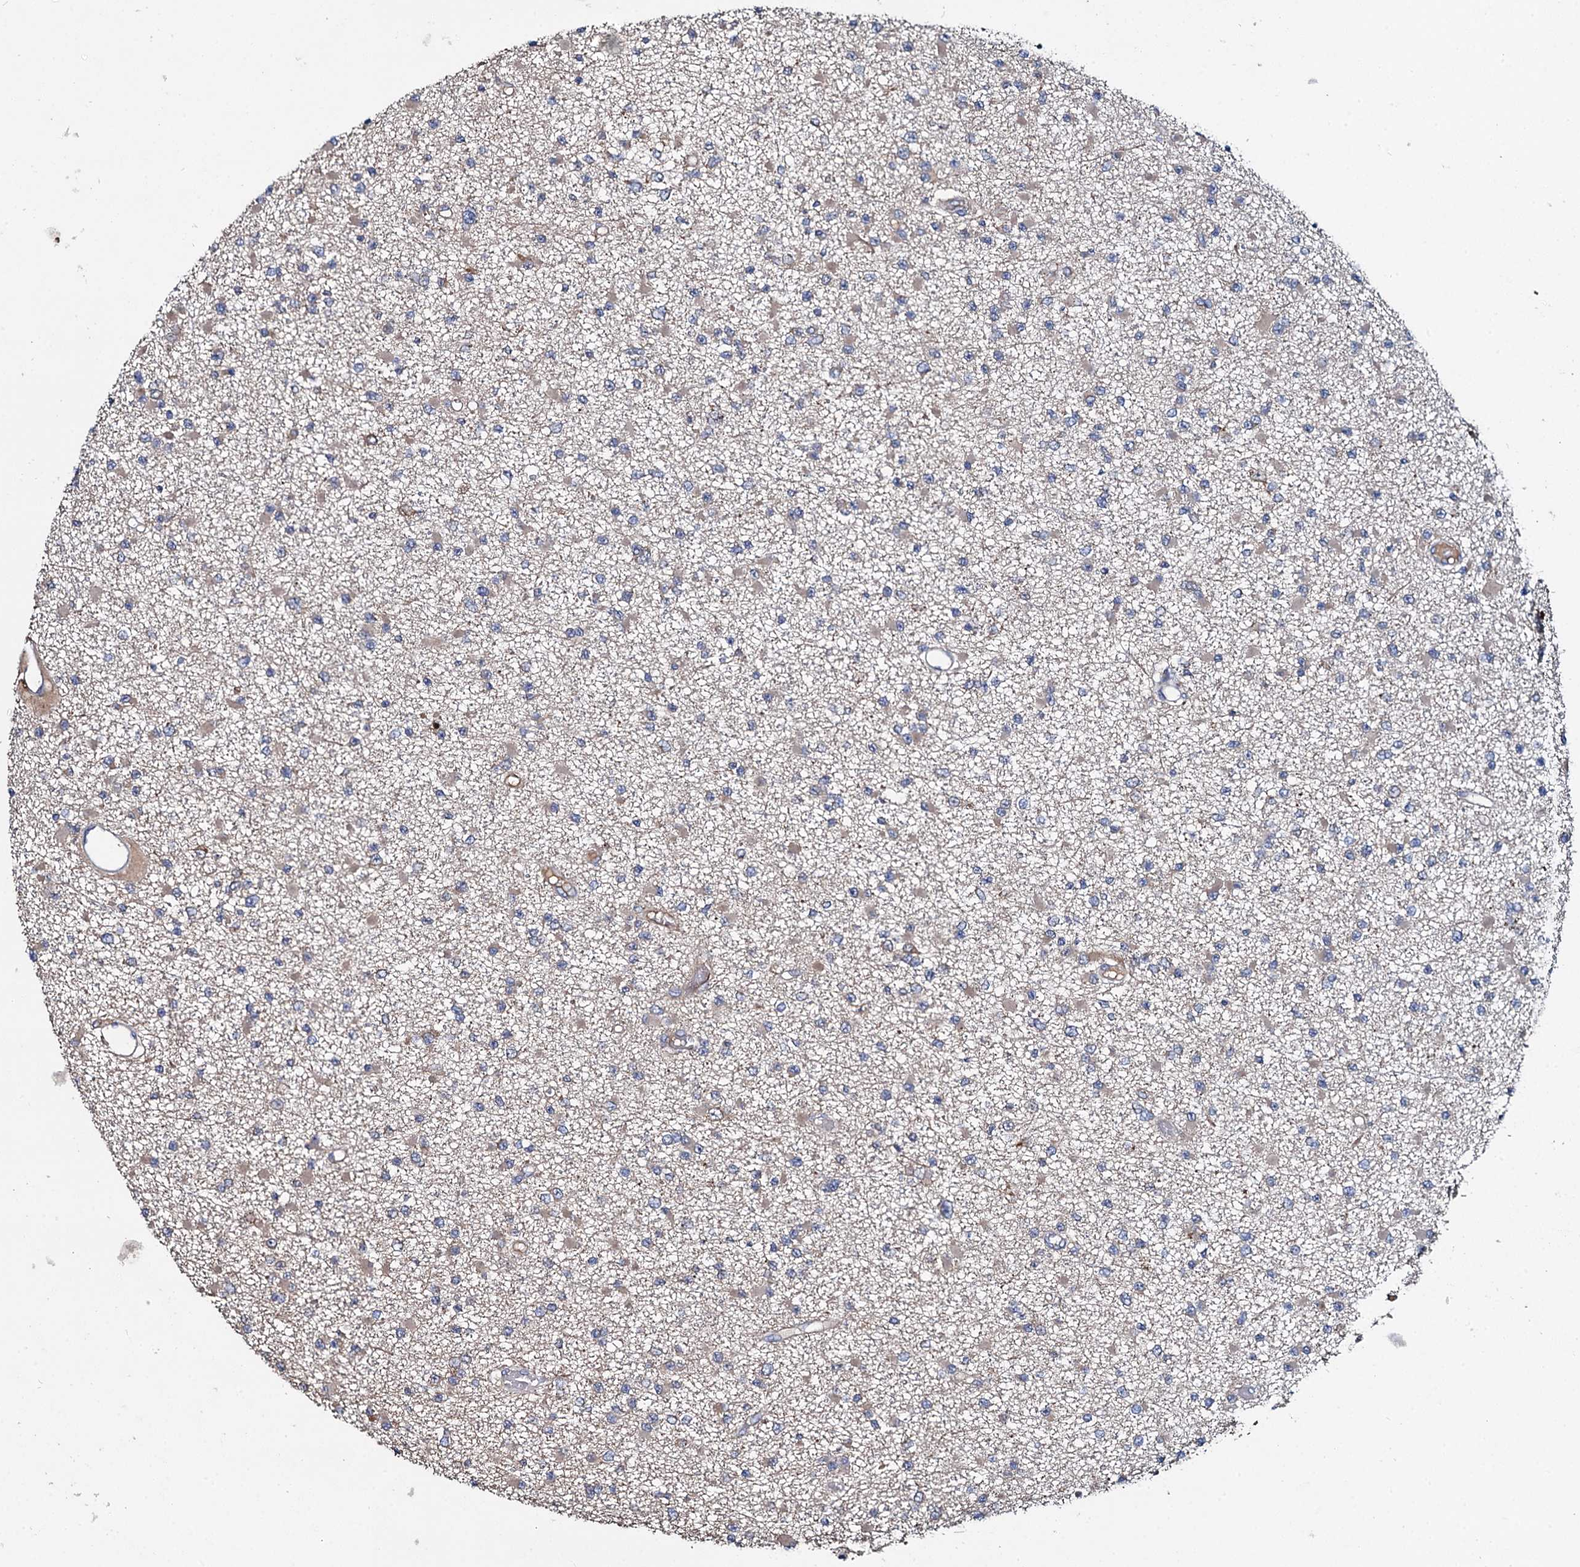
{"staining": {"intensity": "weak", "quantity": "<25%", "location": "cytoplasmic/membranous"}, "tissue": "glioma", "cell_type": "Tumor cells", "image_type": "cancer", "snomed": [{"axis": "morphology", "description": "Glioma, malignant, Low grade"}, {"axis": "topography", "description": "Brain"}], "caption": "An IHC image of malignant glioma (low-grade) is shown. There is no staining in tumor cells of malignant glioma (low-grade).", "gene": "CEP192", "patient": {"sex": "female", "age": 22}}